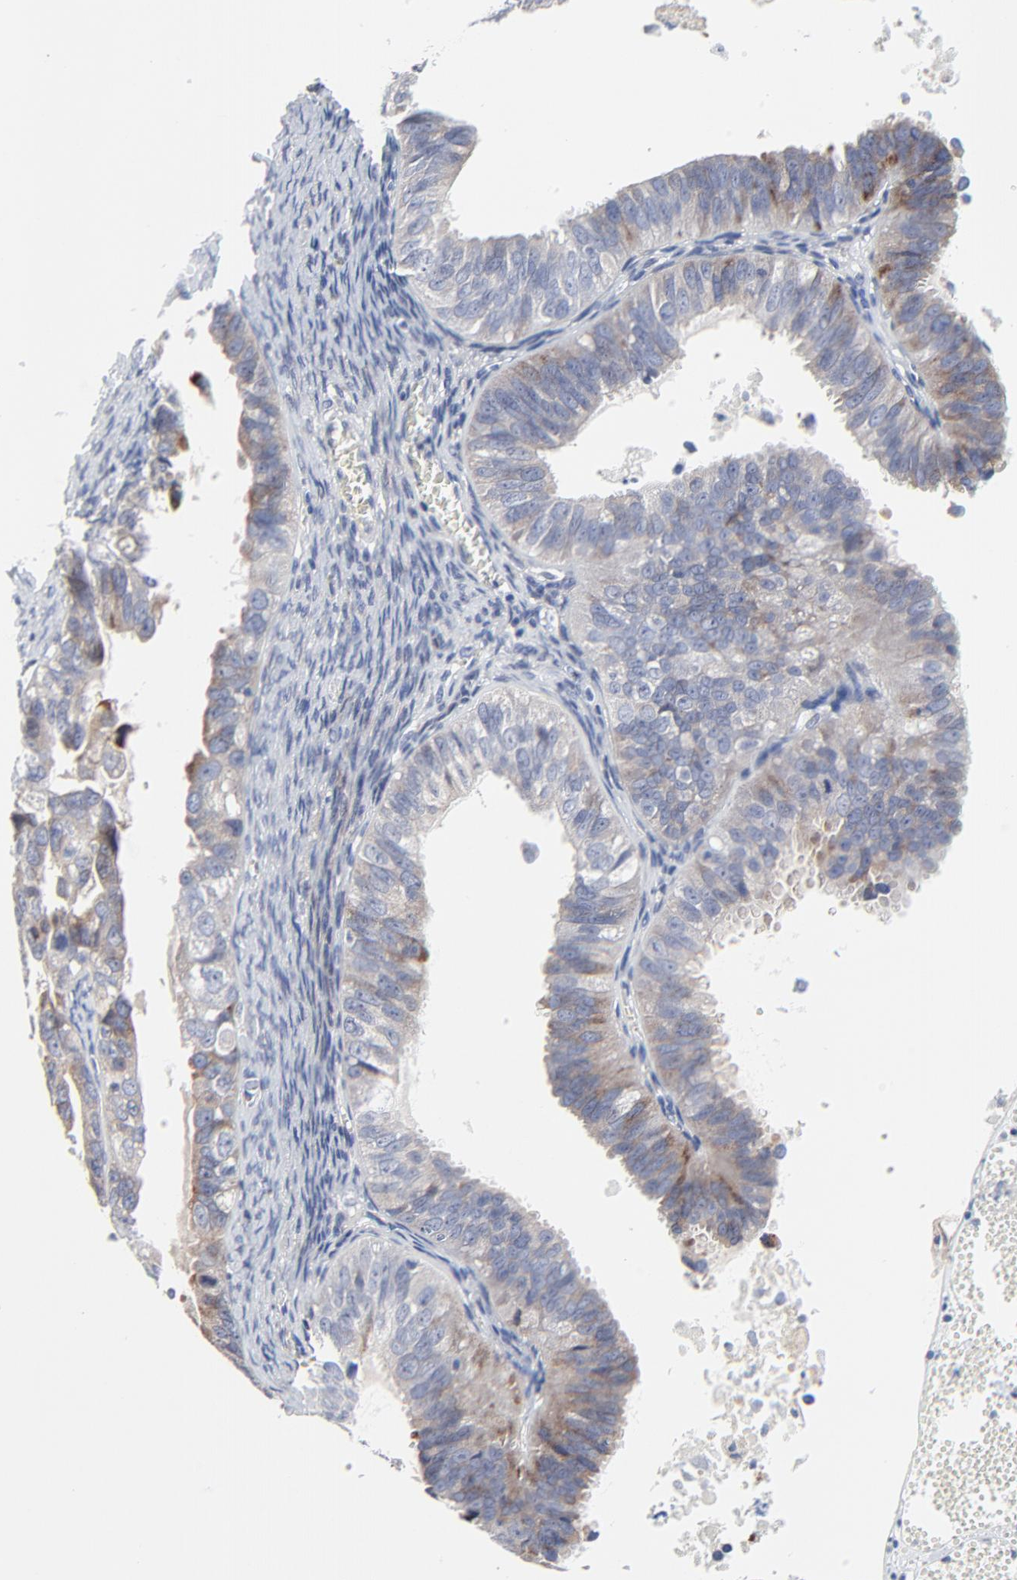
{"staining": {"intensity": "negative", "quantity": "none", "location": "none"}, "tissue": "ovarian cancer", "cell_type": "Tumor cells", "image_type": "cancer", "snomed": [{"axis": "morphology", "description": "Carcinoma, endometroid"}, {"axis": "topography", "description": "Ovary"}], "caption": "This is an IHC micrograph of endometroid carcinoma (ovarian). There is no staining in tumor cells.", "gene": "NLGN3", "patient": {"sex": "female", "age": 85}}